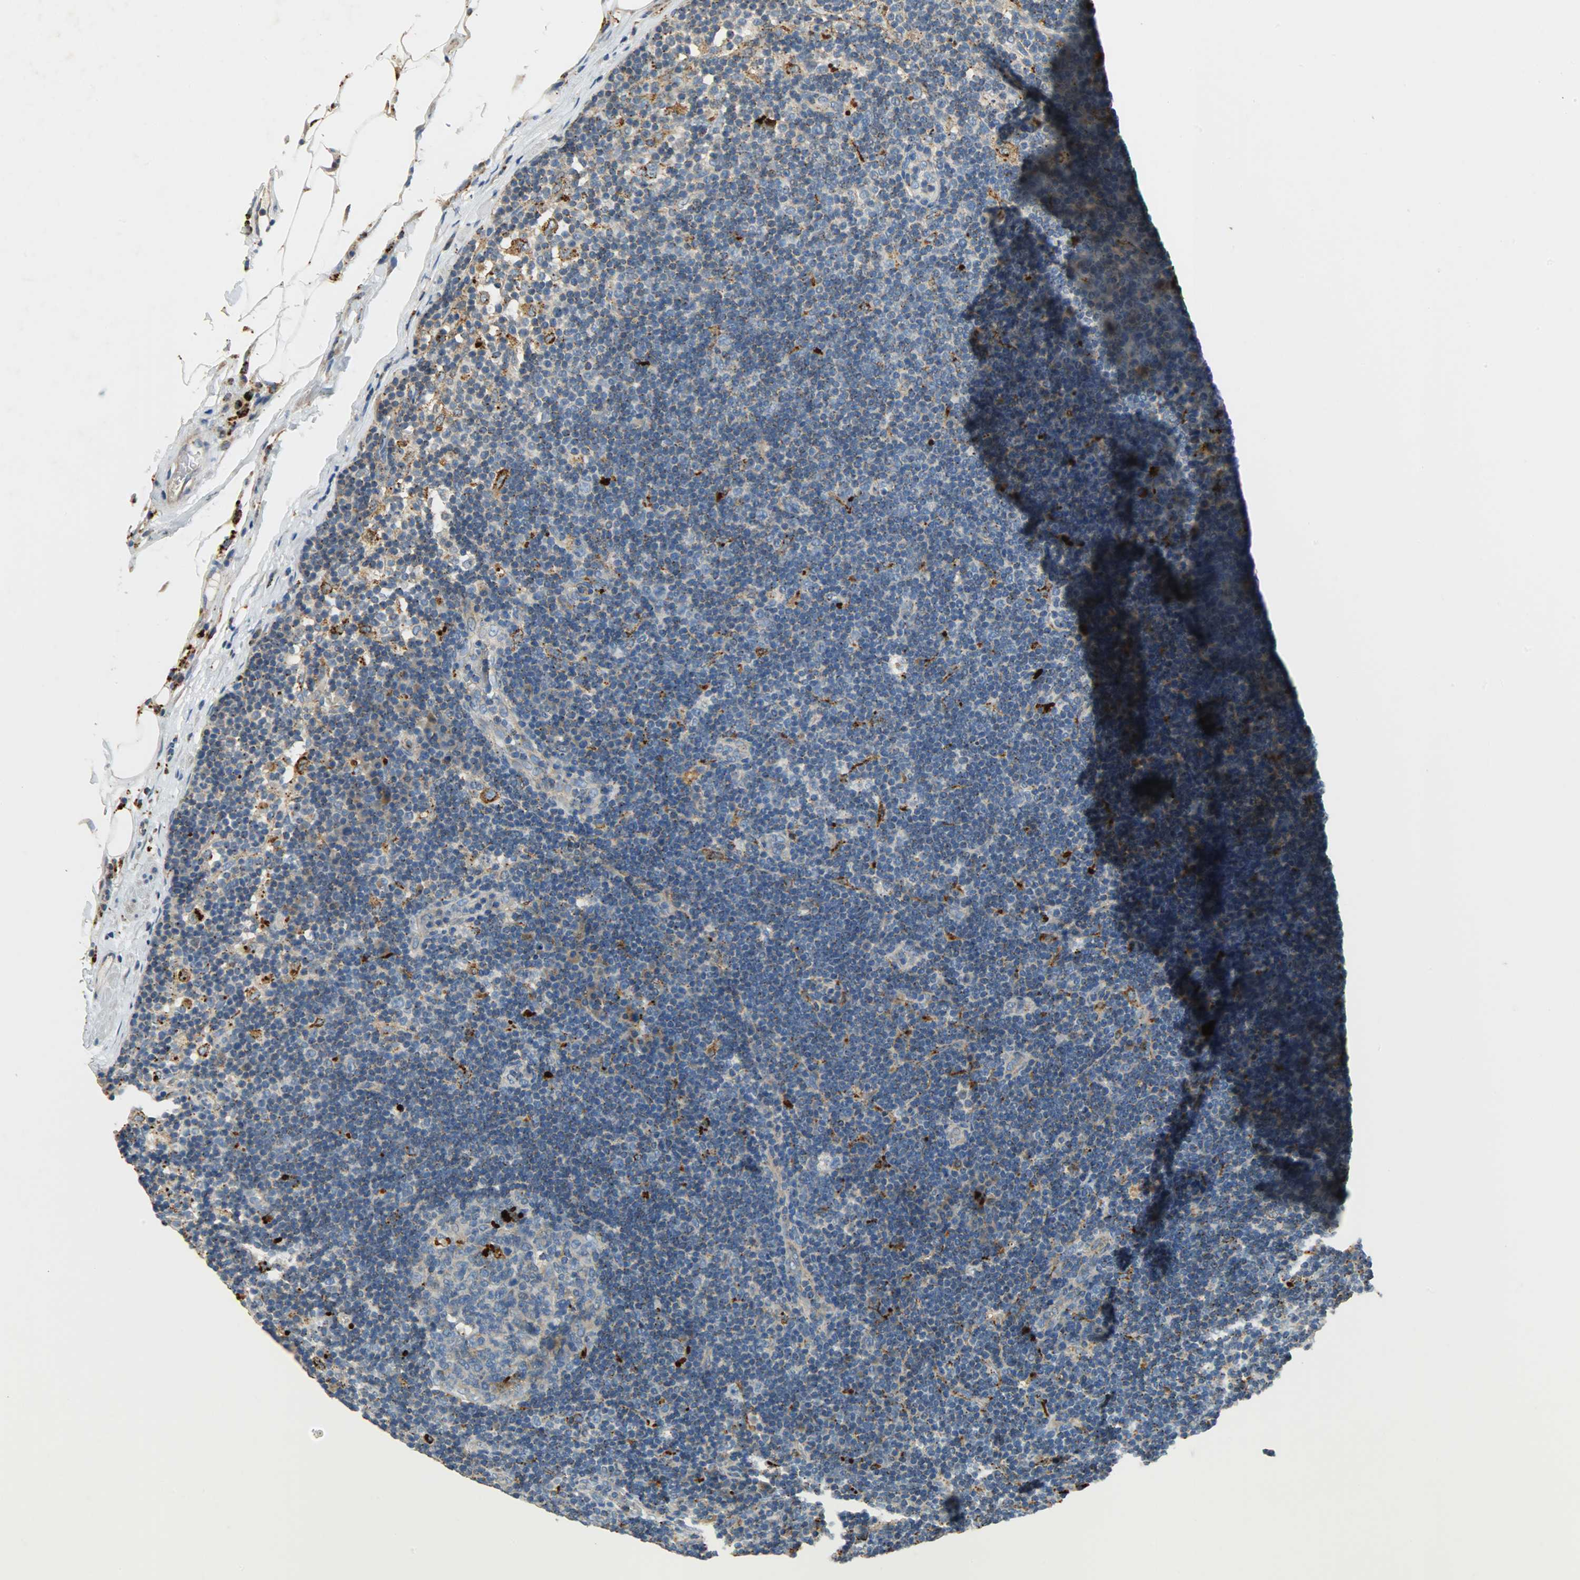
{"staining": {"intensity": "weak", "quantity": "25%-75%", "location": "cytoplasmic/membranous"}, "tissue": "lymph node", "cell_type": "Germinal center cells", "image_type": "normal", "snomed": [{"axis": "morphology", "description": "Normal tissue, NOS"}, {"axis": "morphology", "description": "Squamous cell carcinoma, metastatic, NOS"}, {"axis": "topography", "description": "Lymph node"}], "caption": "Weak cytoplasmic/membranous positivity is appreciated in approximately 25%-75% of germinal center cells in normal lymph node.", "gene": "ASAH1", "patient": {"sex": "female", "age": 53}}